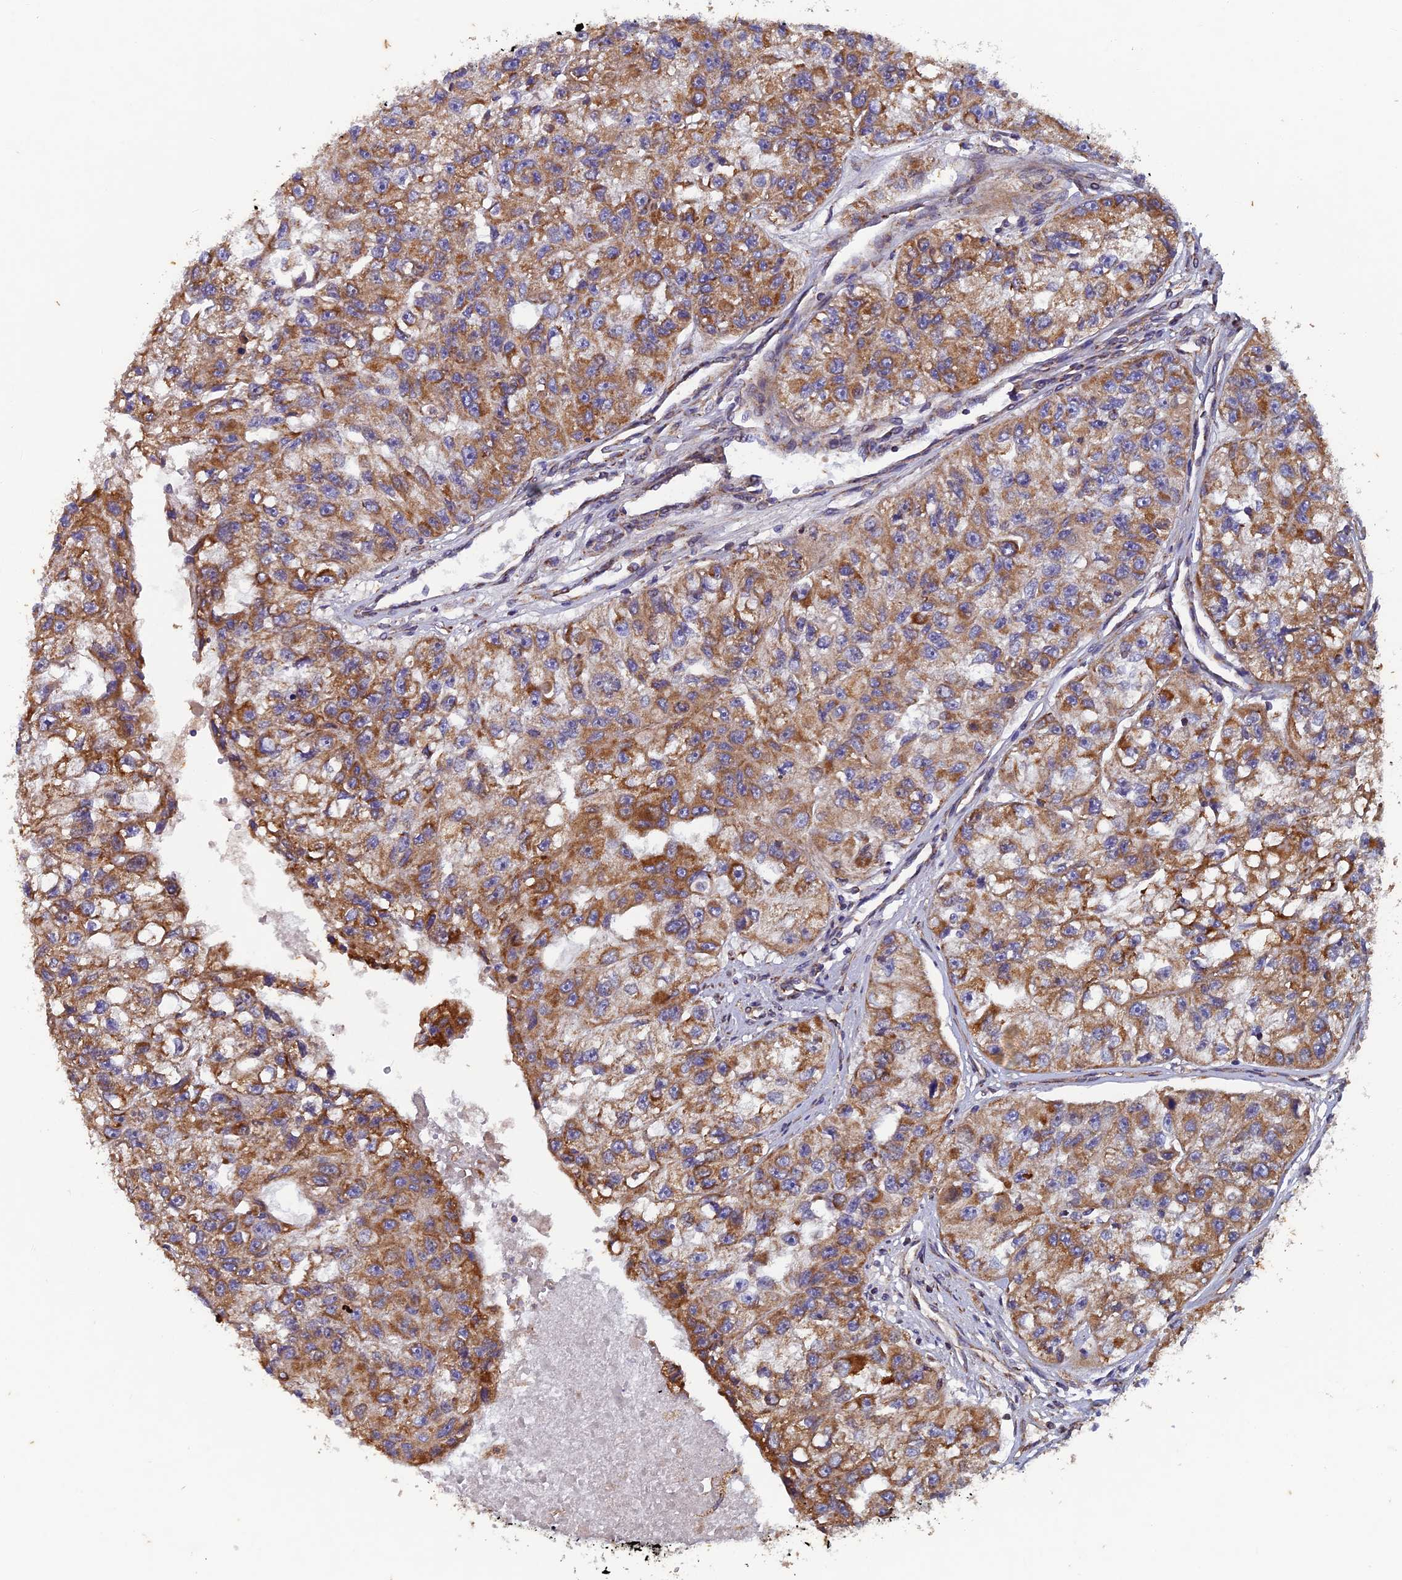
{"staining": {"intensity": "moderate", "quantity": ">75%", "location": "cytoplasmic/membranous"}, "tissue": "renal cancer", "cell_type": "Tumor cells", "image_type": "cancer", "snomed": [{"axis": "morphology", "description": "Adenocarcinoma, NOS"}, {"axis": "topography", "description": "Kidney"}], "caption": "Immunohistochemical staining of renal adenocarcinoma exhibits moderate cytoplasmic/membranous protein positivity in about >75% of tumor cells.", "gene": "AP4S1", "patient": {"sex": "male", "age": 63}}